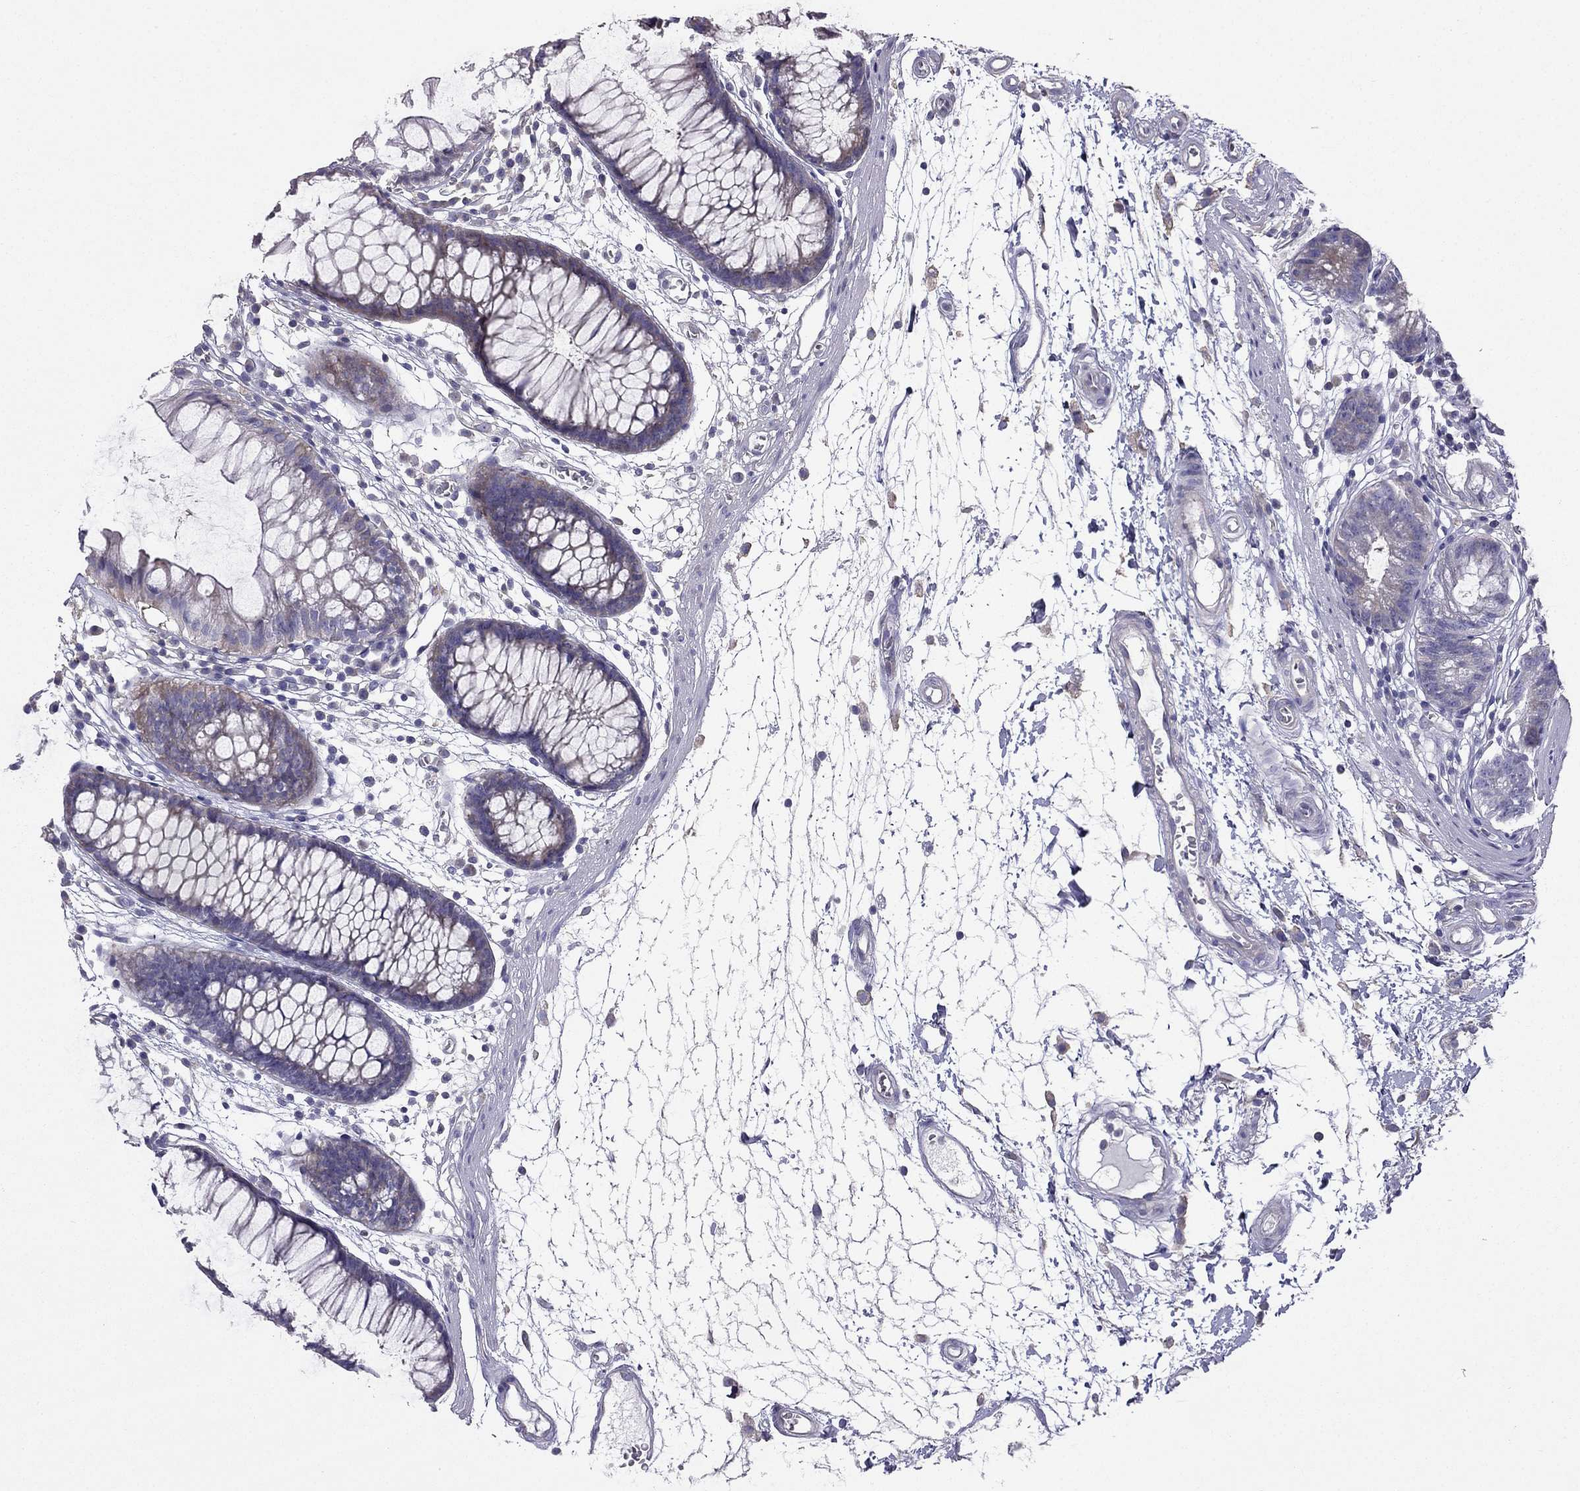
{"staining": {"intensity": "negative", "quantity": "none", "location": "none"}, "tissue": "colon", "cell_type": "Endothelial cells", "image_type": "normal", "snomed": [{"axis": "morphology", "description": "Normal tissue, NOS"}, {"axis": "morphology", "description": "Adenocarcinoma, NOS"}, {"axis": "topography", "description": "Colon"}], "caption": "An IHC micrograph of unremarkable colon is shown. There is no staining in endothelial cells of colon.", "gene": "AS3MT", "patient": {"sex": "male", "age": 65}}